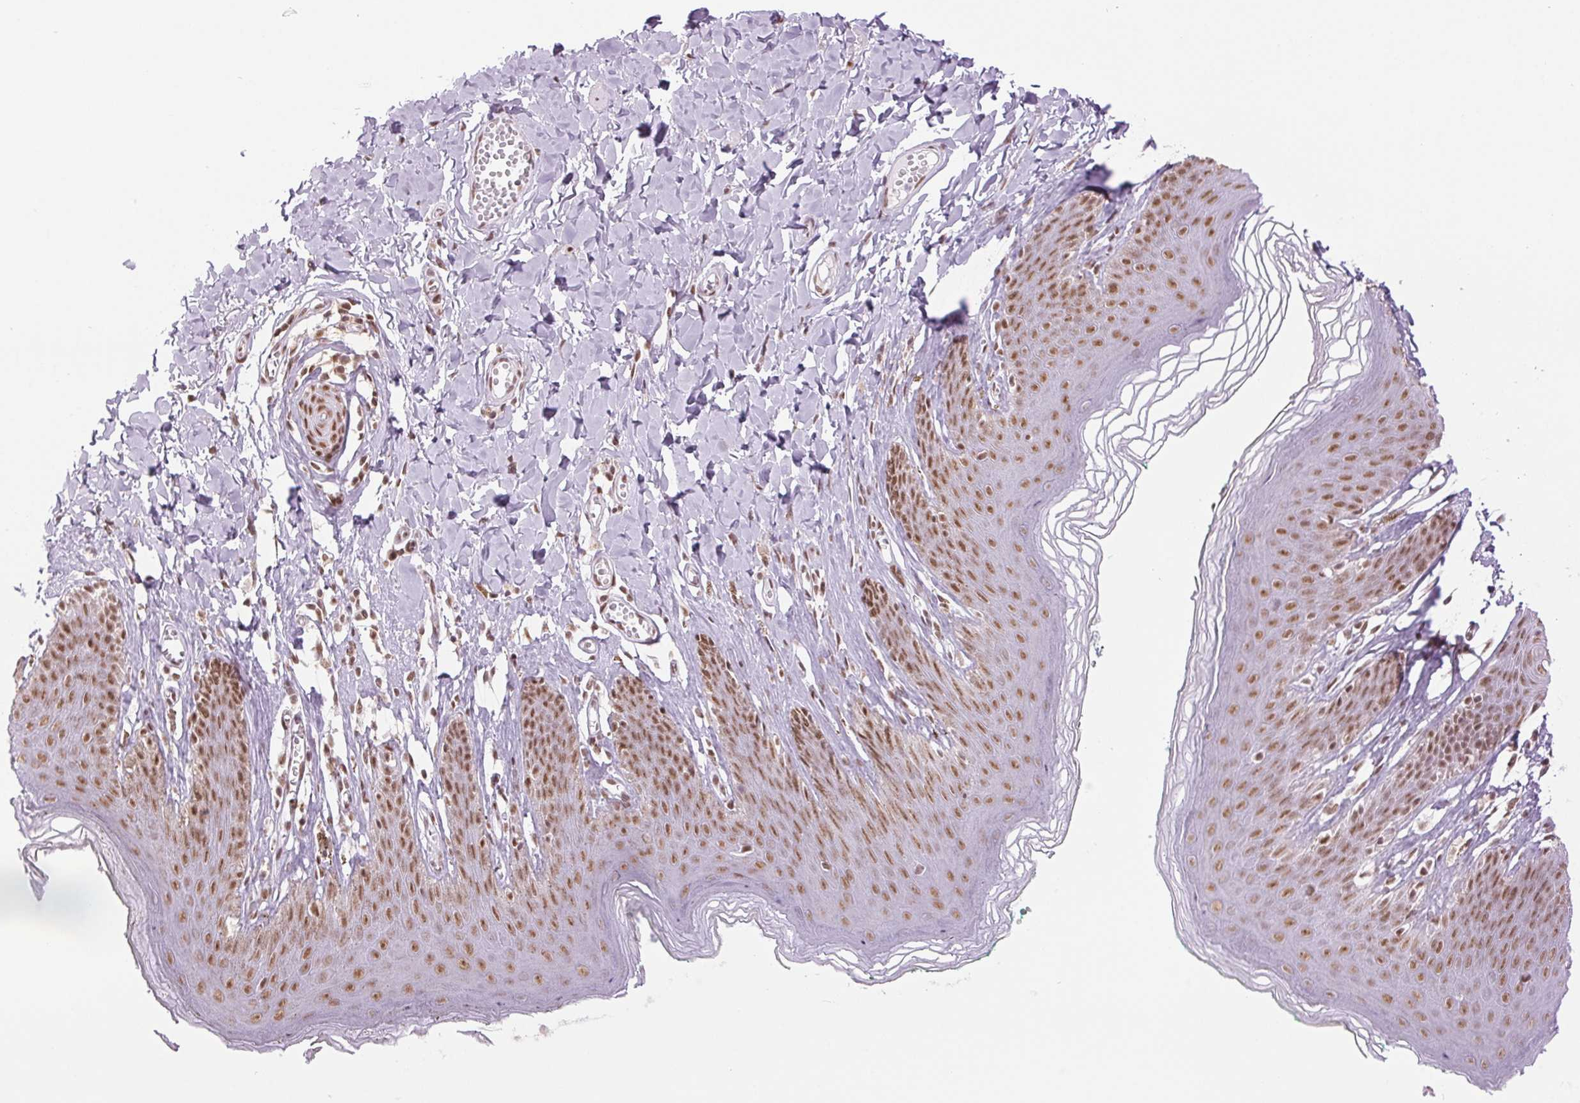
{"staining": {"intensity": "moderate", "quantity": ">75%", "location": "nuclear"}, "tissue": "skin", "cell_type": "Epidermal cells", "image_type": "normal", "snomed": [{"axis": "morphology", "description": "Normal tissue, NOS"}, {"axis": "topography", "description": "Vulva"}, {"axis": "topography", "description": "Peripheral nerve tissue"}], "caption": "A brown stain shows moderate nuclear positivity of a protein in epidermal cells of normal skin. (DAB IHC, brown staining for protein, blue staining for nuclei).", "gene": "ZFR2", "patient": {"sex": "female", "age": 66}}